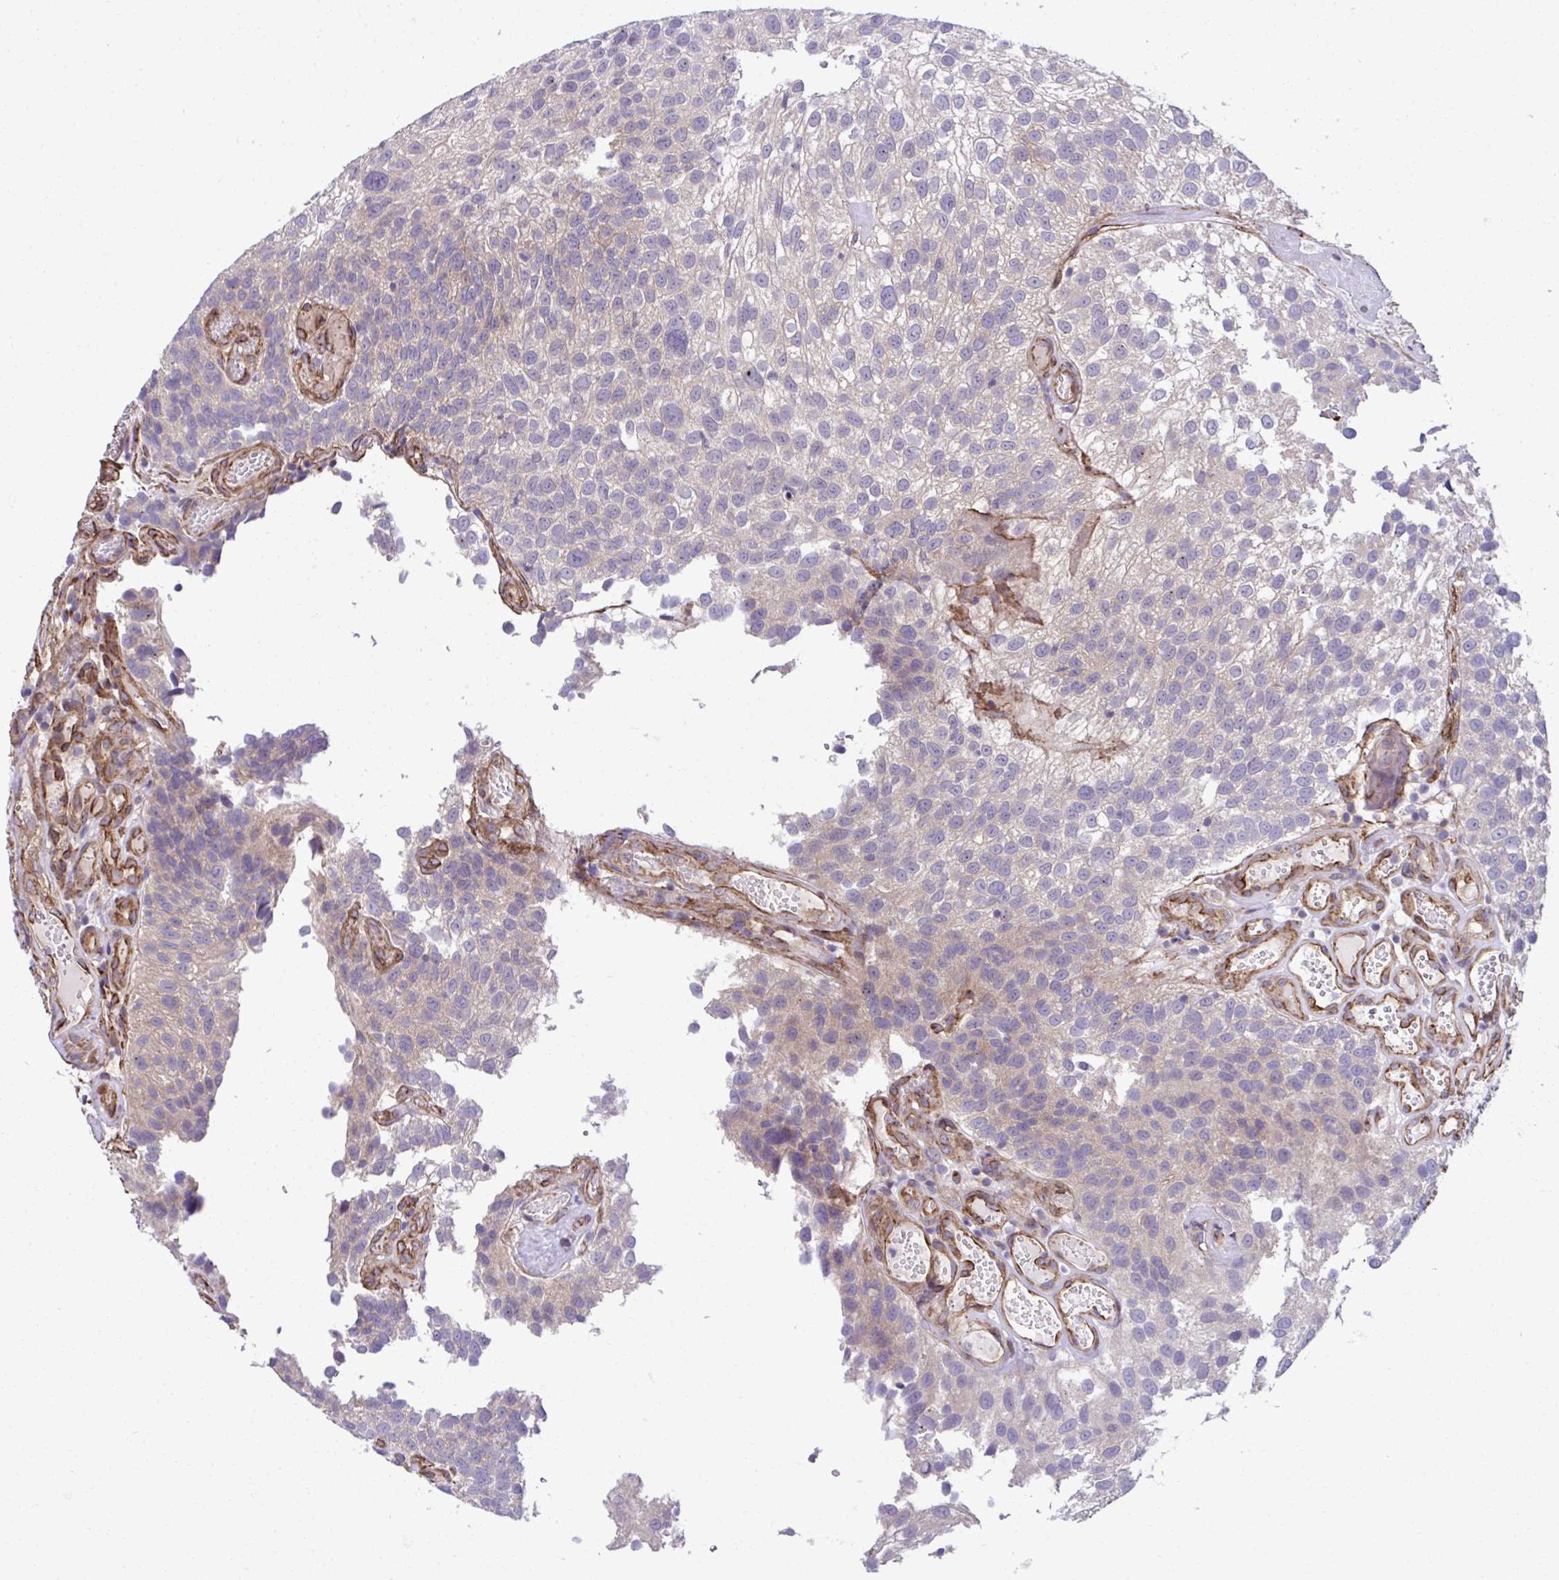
{"staining": {"intensity": "negative", "quantity": "none", "location": "none"}, "tissue": "urothelial cancer", "cell_type": "Tumor cells", "image_type": "cancer", "snomed": [{"axis": "morphology", "description": "Urothelial carcinoma, NOS"}, {"axis": "topography", "description": "Urinary bladder"}], "caption": "Urothelial cancer stained for a protein using immunohistochemistry (IHC) reveals no expression tumor cells.", "gene": "TRIM52", "patient": {"sex": "male", "age": 87}}